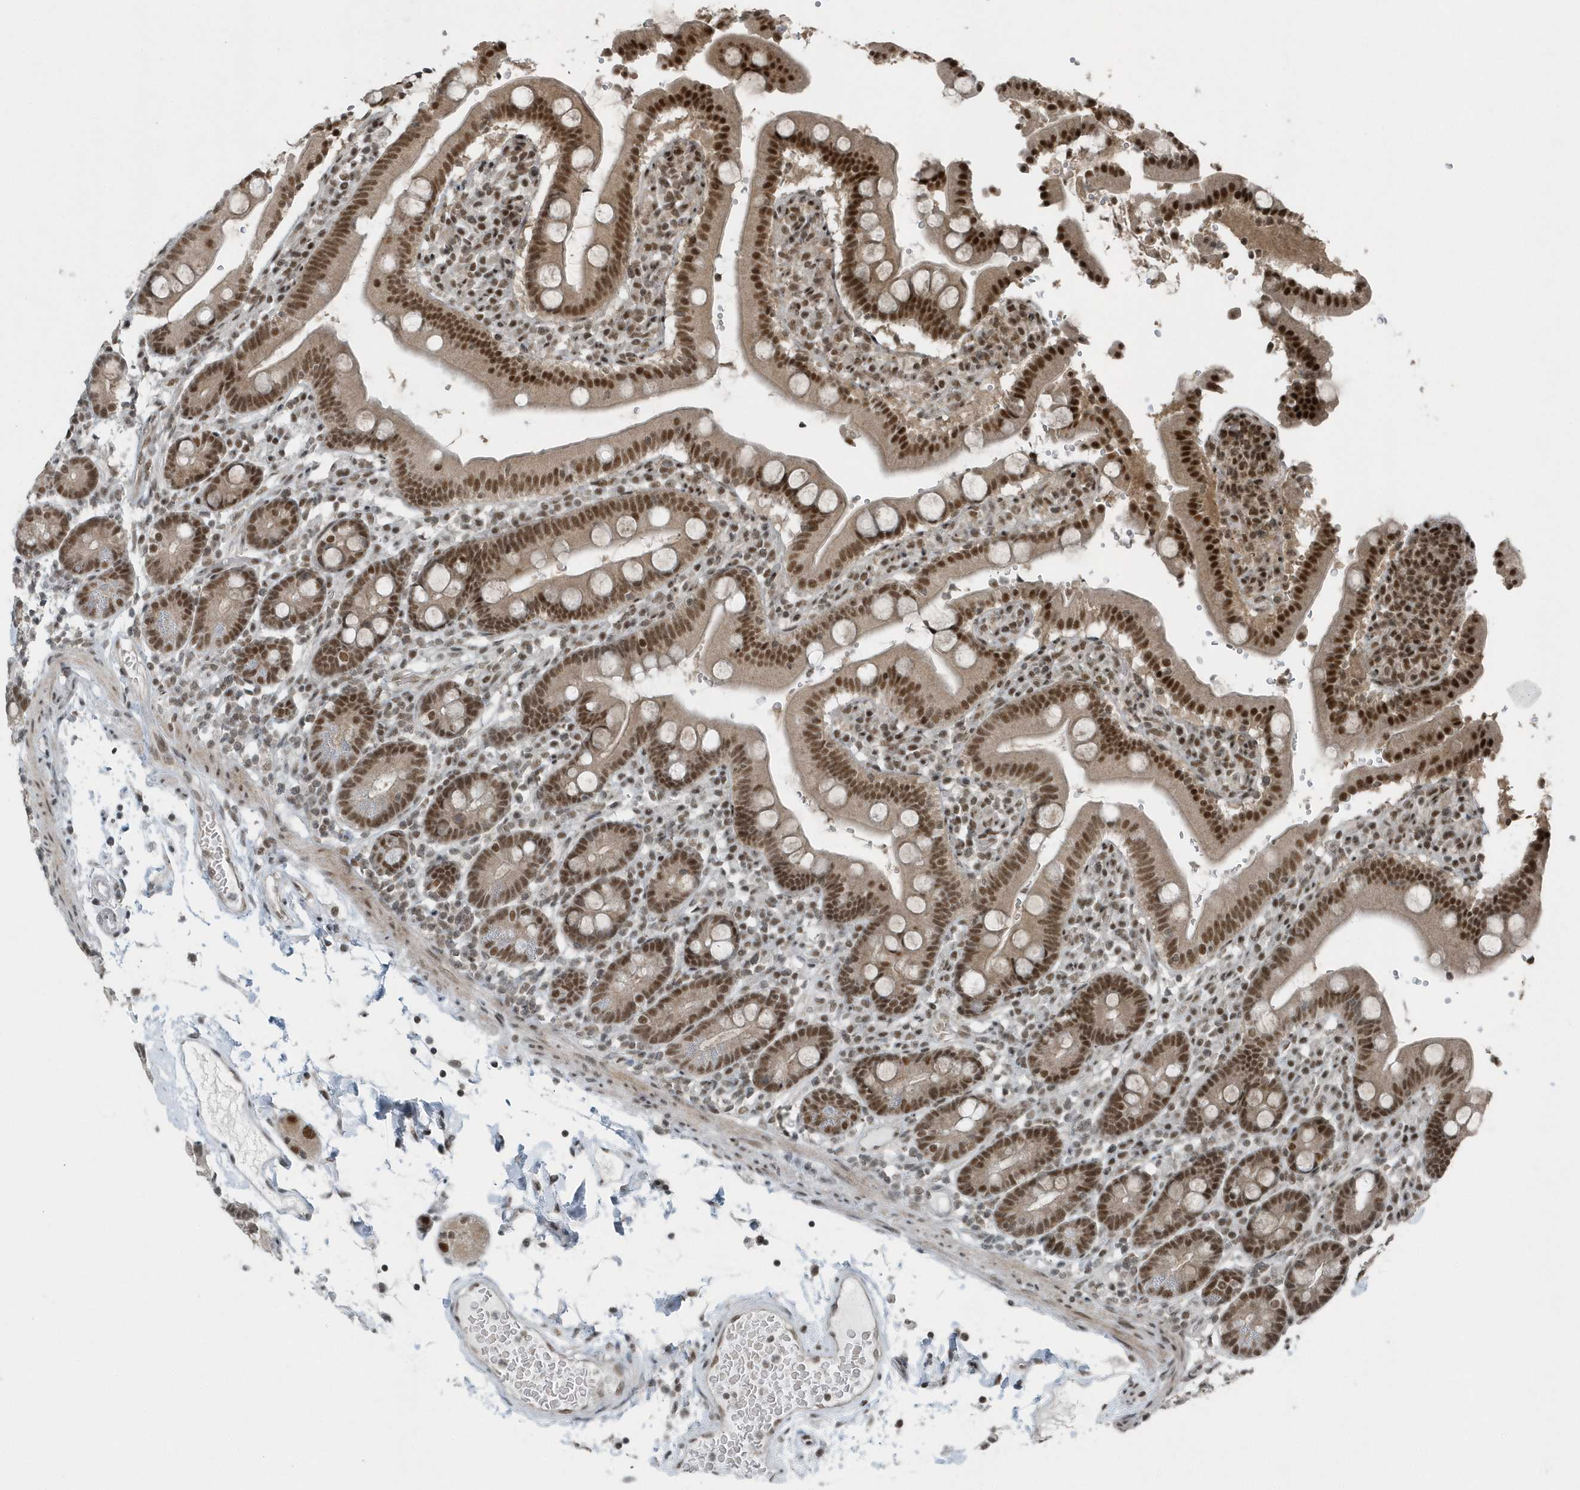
{"staining": {"intensity": "strong", "quantity": ">75%", "location": "nuclear"}, "tissue": "duodenum", "cell_type": "Glandular cells", "image_type": "normal", "snomed": [{"axis": "morphology", "description": "Normal tissue, NOS"}, {"axis": "topography", "description": "Small intestine, NOS"}], "caption": "Immunohistochemical staining of unremarkable duodenum exhibits strong nuclear protein expression in about >75% of glandular cells. (DAB (3,3'-diaminobenzidine) IHC, brown staining for protein, blue staining for nuclei).", "gene": "YTHDC1", "patient": {"sex": "female", "age": 71}}